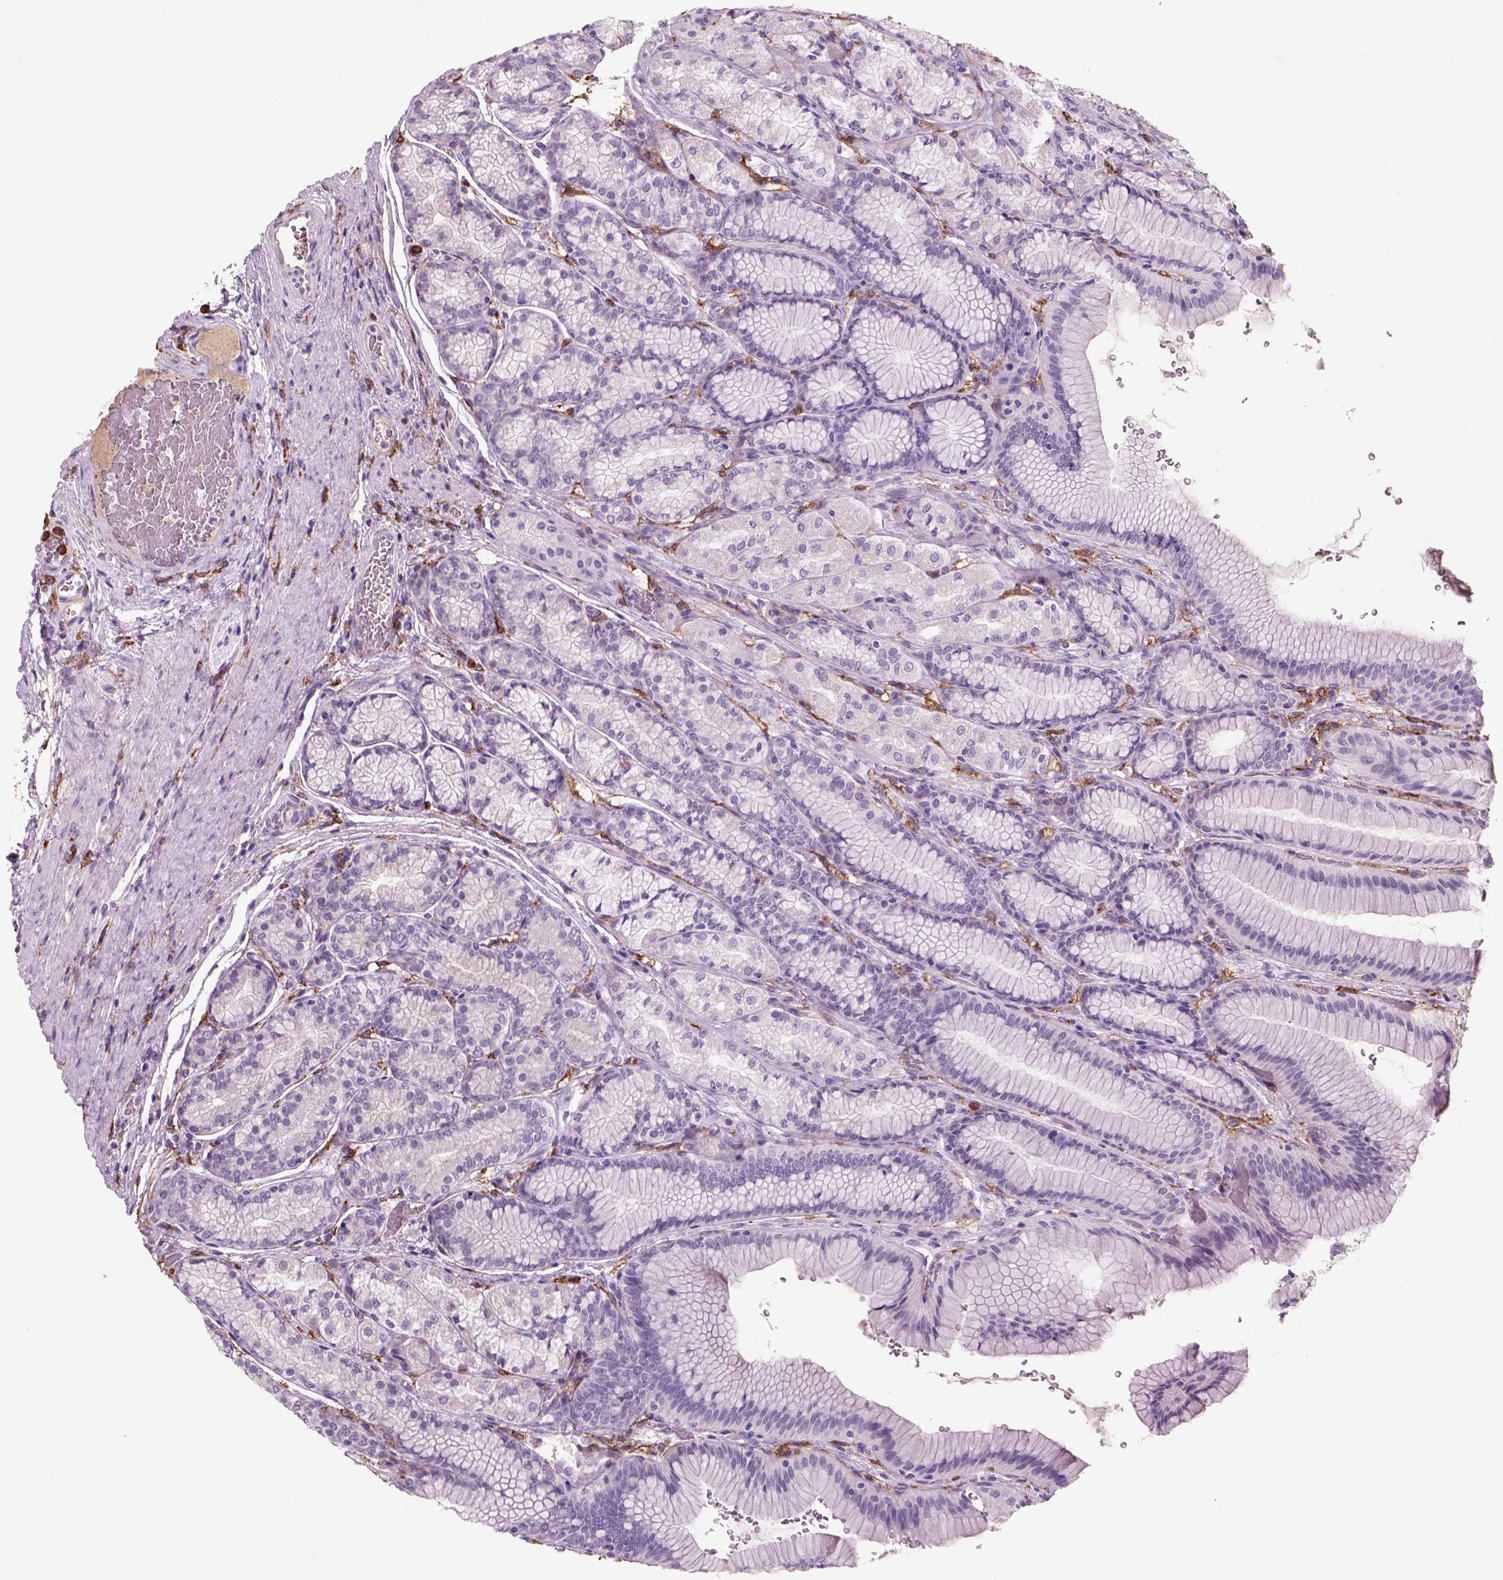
{"staining": {"intensity": "negative", "quantity": "none", "location": "none"}, "tissue": "stomach", "cell_type": "Glandular cells", "image_type": "normal", "snomed": [{"axis": "morphology", "description": "Normal tissue, NOS"}, {"axis": "morphology", "description": "Adenocarcinoma, NOS"}, {"axis": "morphology", "description": "Adenocarcinoma, High grade"}, {"axis": "topography", "description": "Stomach, upper"}, {"axis": "topography", "description": "Stomach"}], "caption": "Image shows no protein staining in glandular cells of normal stomach.", "gene": "CD14", "patient": {"sex": "female", "age": 65}}